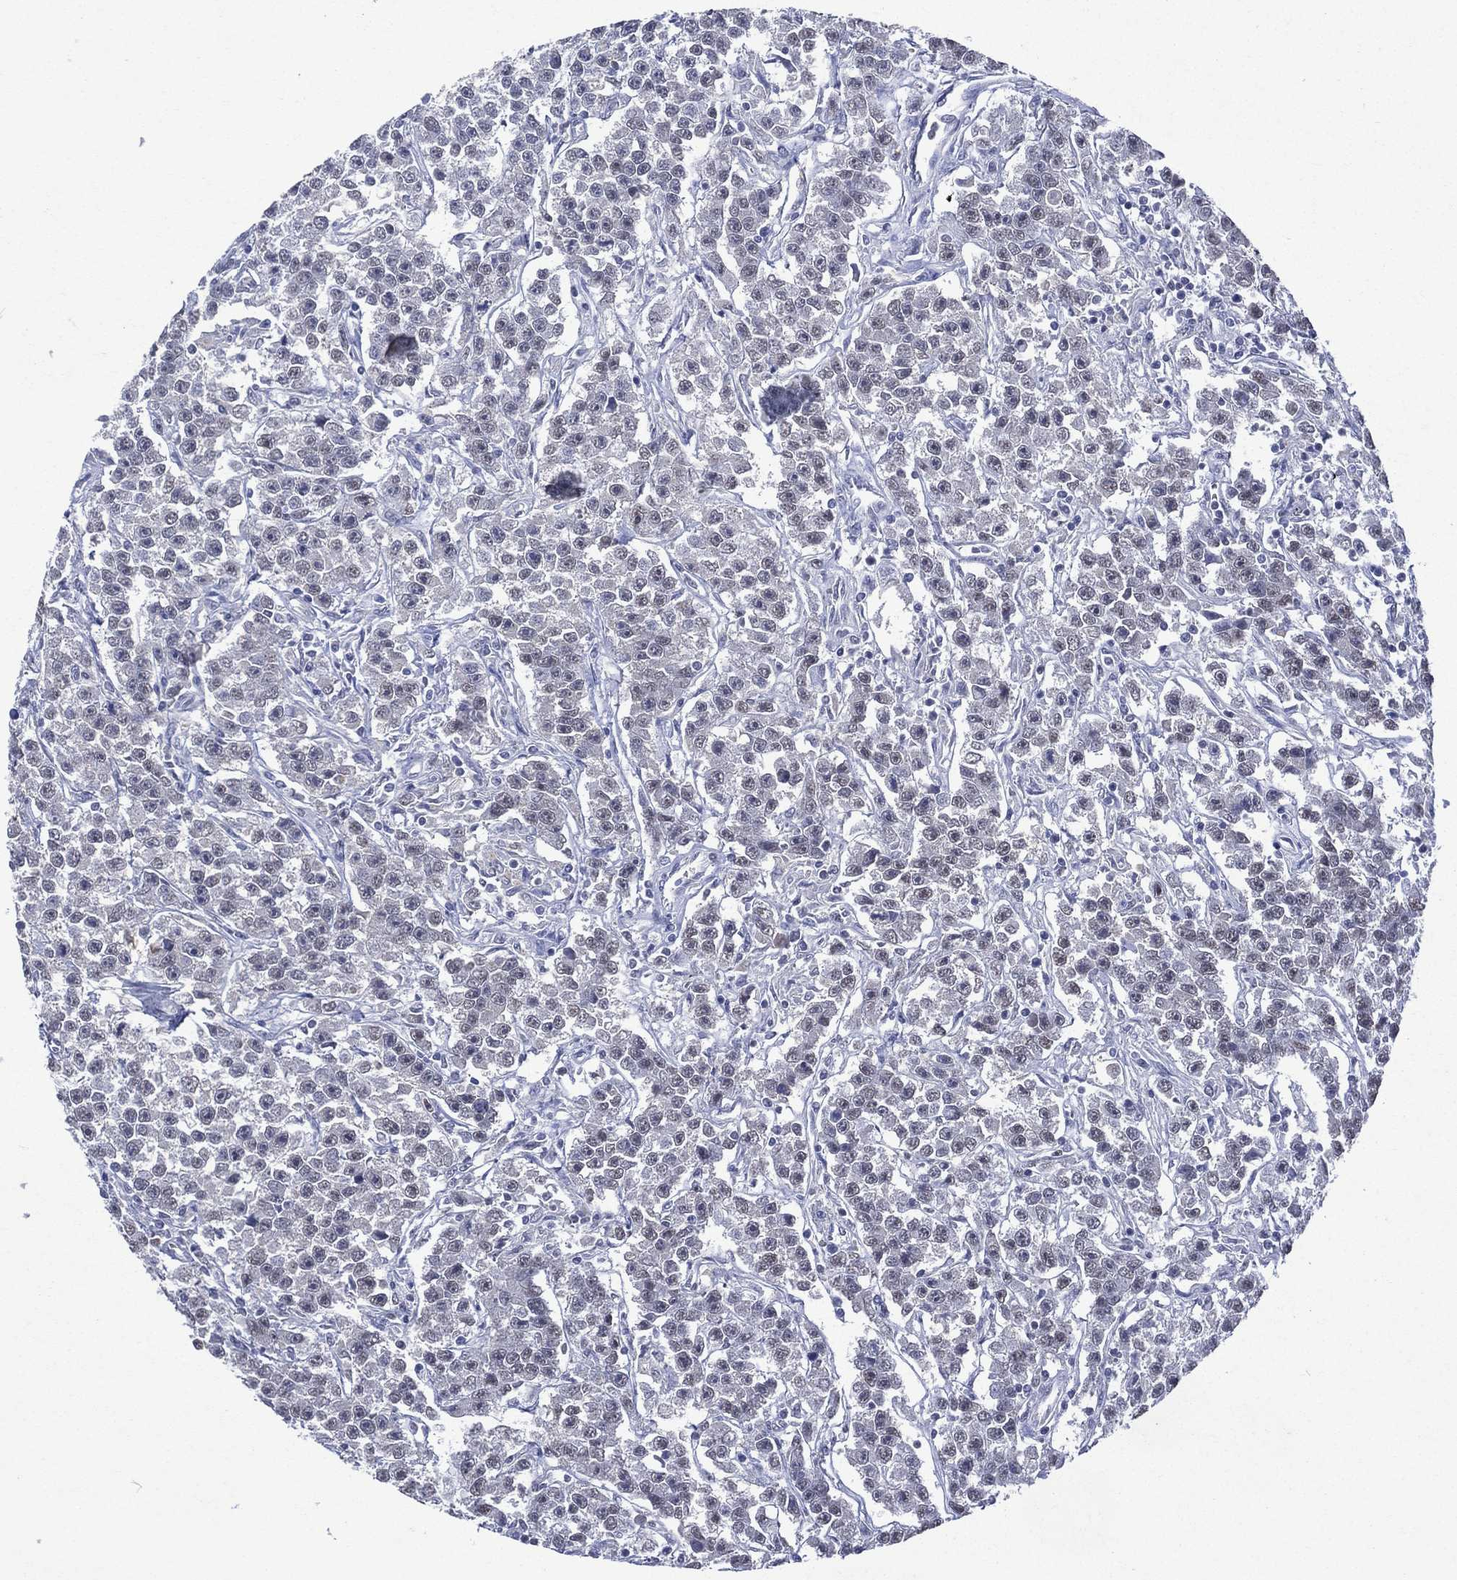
{"staining": {"intensity": "negative", "quantity": "none", "location": "none"}, "tissue": "testis cancer", "cell_type": "Tumor cells", "image_type": "cancer", "snomed": [{"axis": "morphology", "description": "Seminoma, NOS"}, {"axis": "topography", "description": "Testis"}], "caption": "Testis seminoma stained for a protein using IHC exhibits no positivity tumor cells.", "gene": "ASB10", "patient": {"sex": "male", "age": 59}}